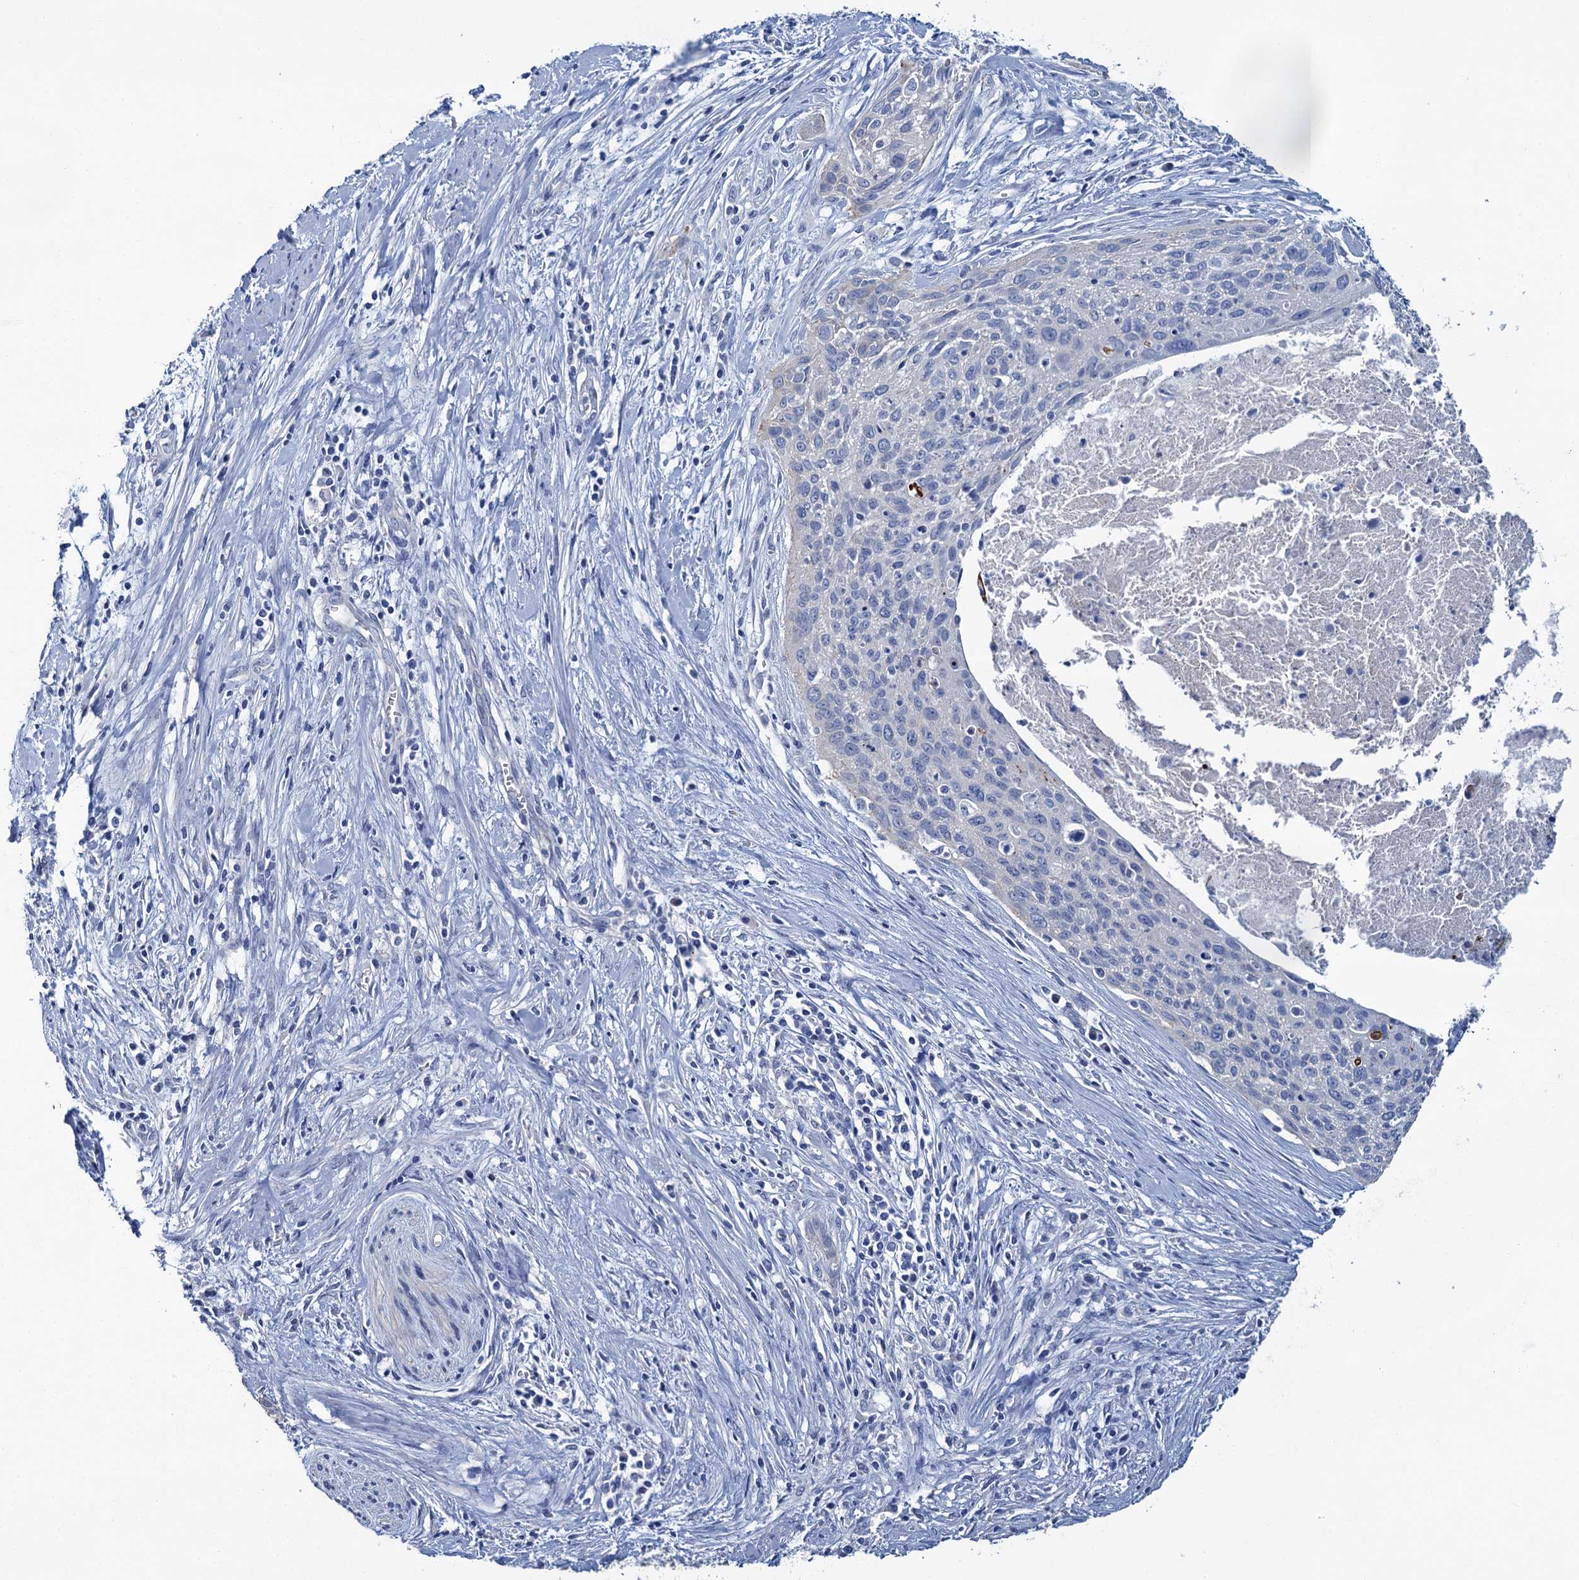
{"staining": {"intensity": "negative", "quantity": "none", "location": "none"}, "tissue": "cervical cancer", "cell_type": "Tumor cells", "image_type": "cancer", "snomed": [{"axis": "morphology", "description": "Squamous cell carcinoma, NOS"}, {"axis": "topography", "description": "Cervix"}], "caption": "Squamous cell carcinoma (cervical) was stained to show a protein in brown. There is no significant positivity in tumor cells.", "gene": "SNCB", "patient": {"sex": "female", "age": 55}}